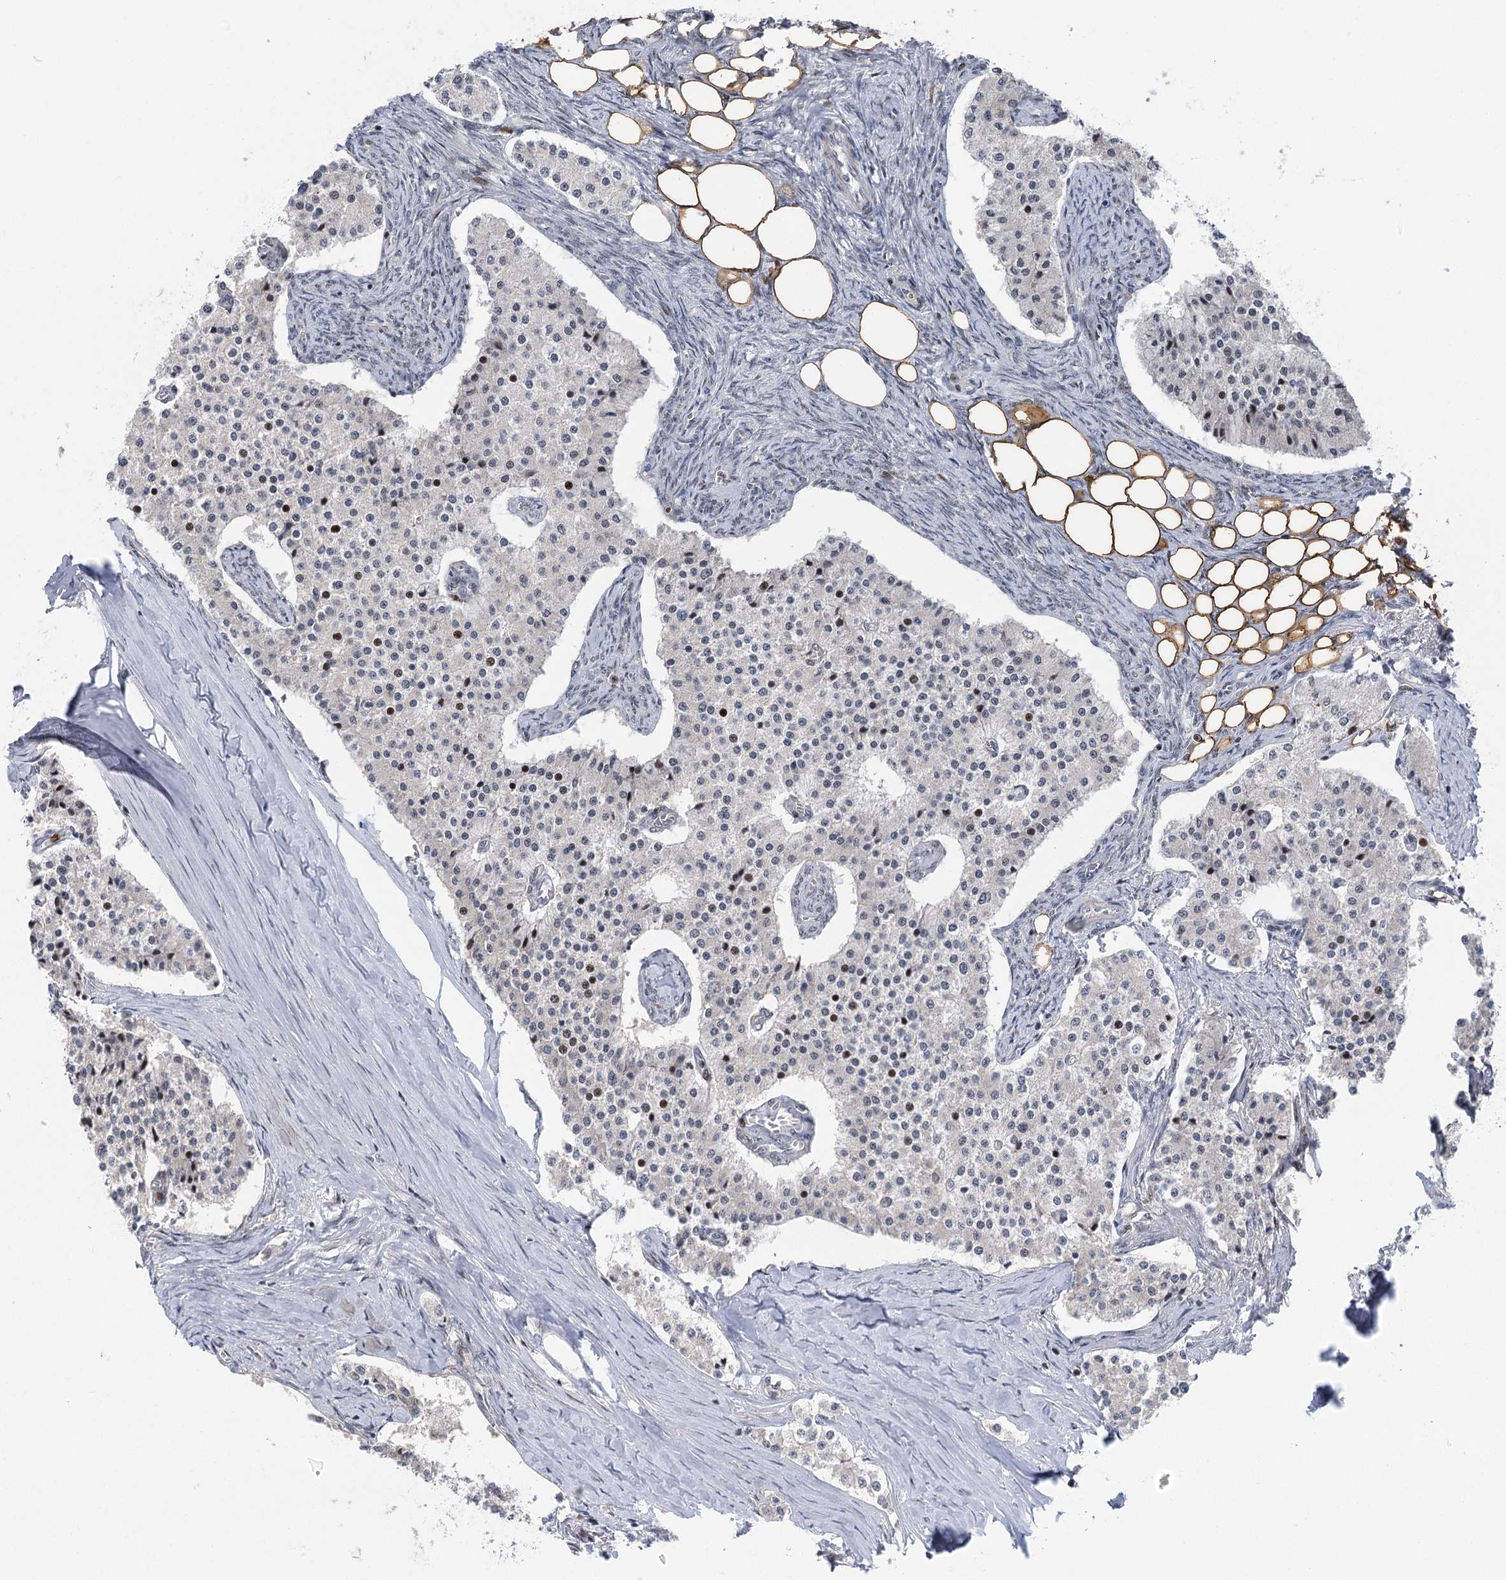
{"staining": {"intensity": "negative", "quantity": "none", "location": "none"}, "tissue": "carcinoid", "cell_type": "Tumor cells", "image_type": "cancer", "snomed": [{"axis": "morphology", "description": "Carcinoid, malignant, NOS"}, {"axis": "topography", "description": "Colon"}], "caption": "This is an immunohistochemistry (IHC) photomicrograph of human carcinoid. There is no expression in tumor cells.", "gene": "IL11RA", "patient": {"sex": "female", "age": 52}}